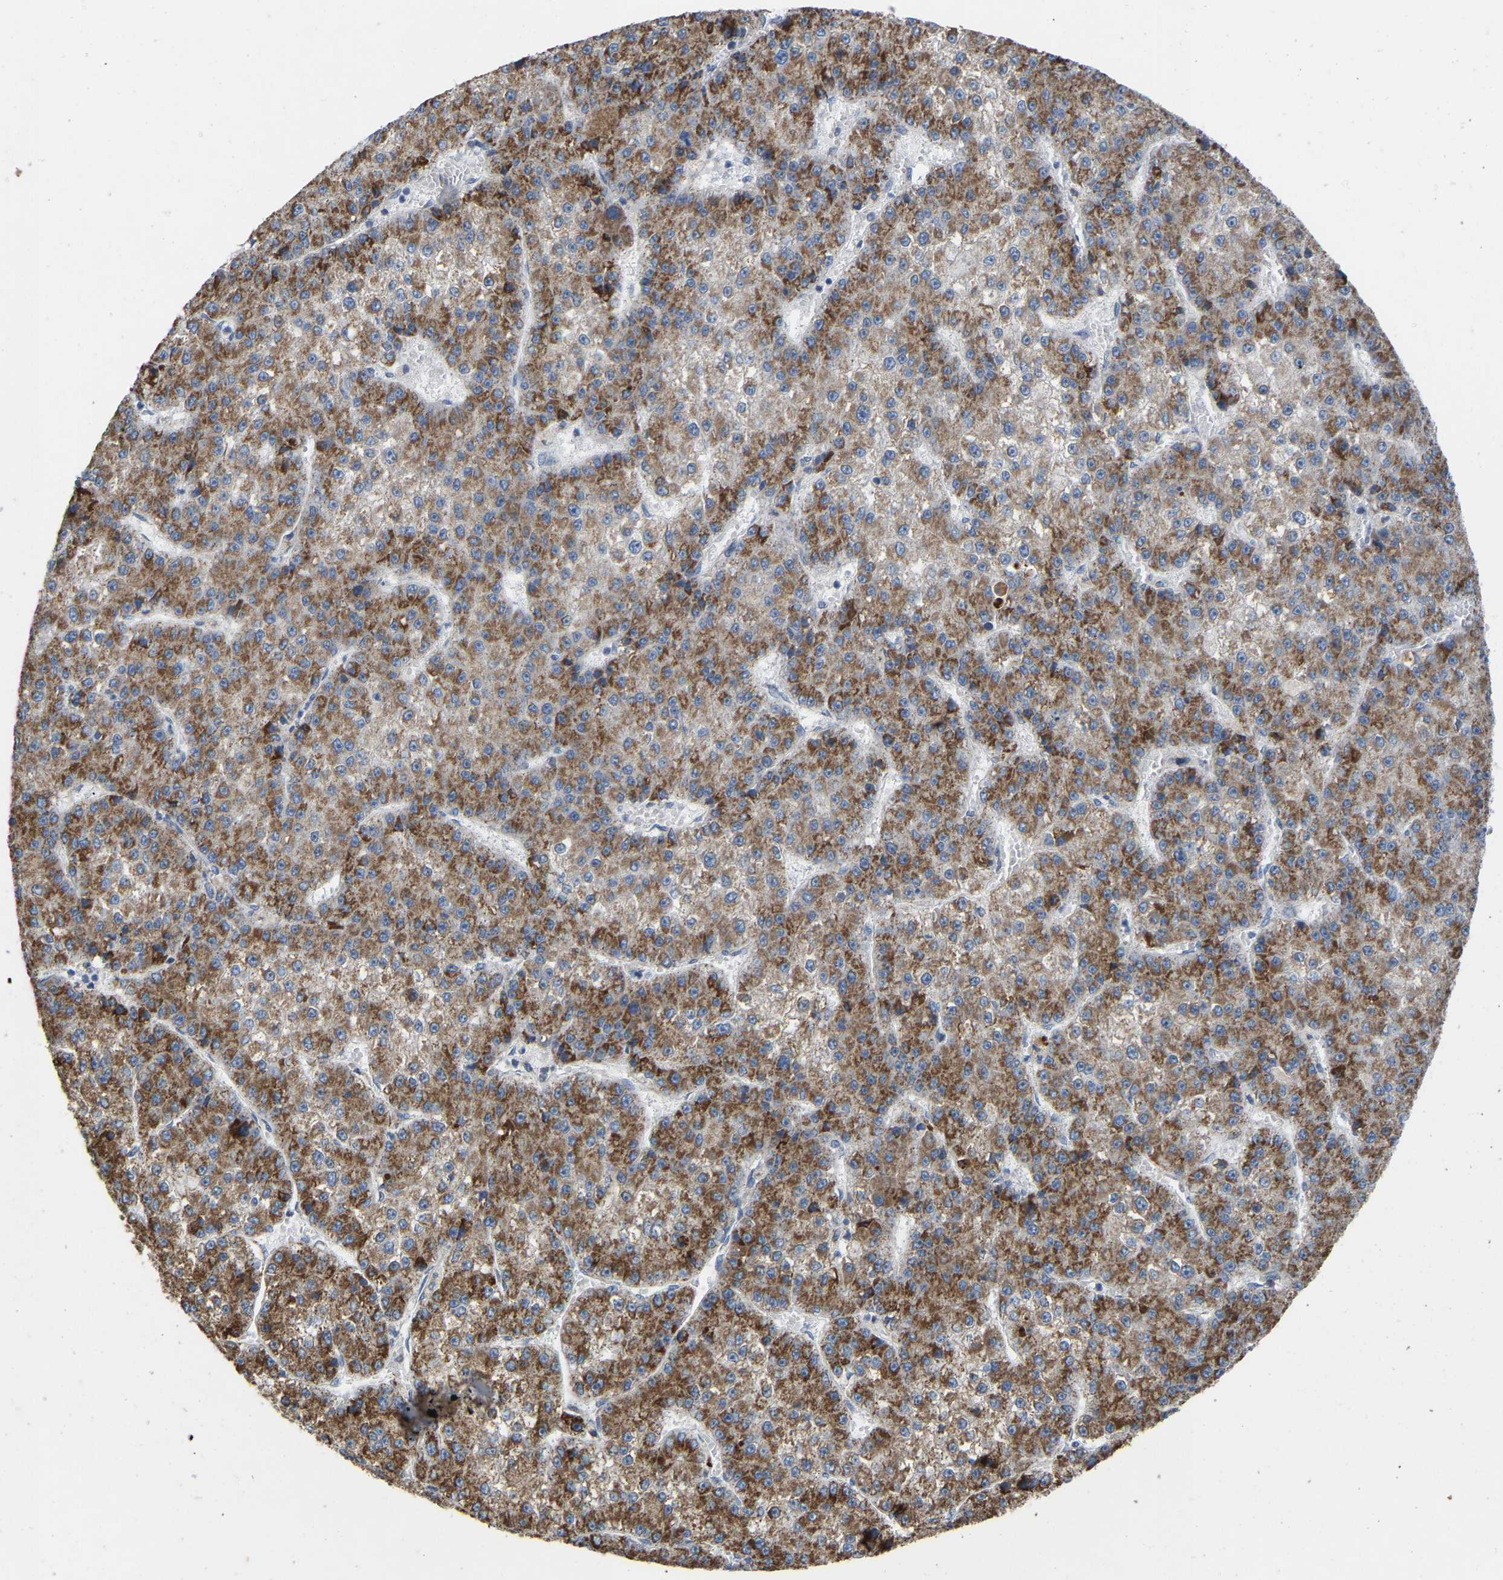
{"staining": {"intensity": "moderate", "quantity": ">75%", "location": "cytoplasmic/membranous"}, "tissue": "liver cancer", "cell_type": "Tumor cells", "image_type": "cancer", "snomed": [{"axis": "morphology", "description": "Carcinoma, Hepatocellular, NOS"}, {"axis": "topography", "description": "Liver"}], "caption": "This is an image of immunohistochemistry staining of liver hepatocellular carcinoma, which shows moderate expression in the cytoplasmic/membranous of tumor cells.", "gene": "BCL10", "patient": {"sex": "female", "age": 73}}